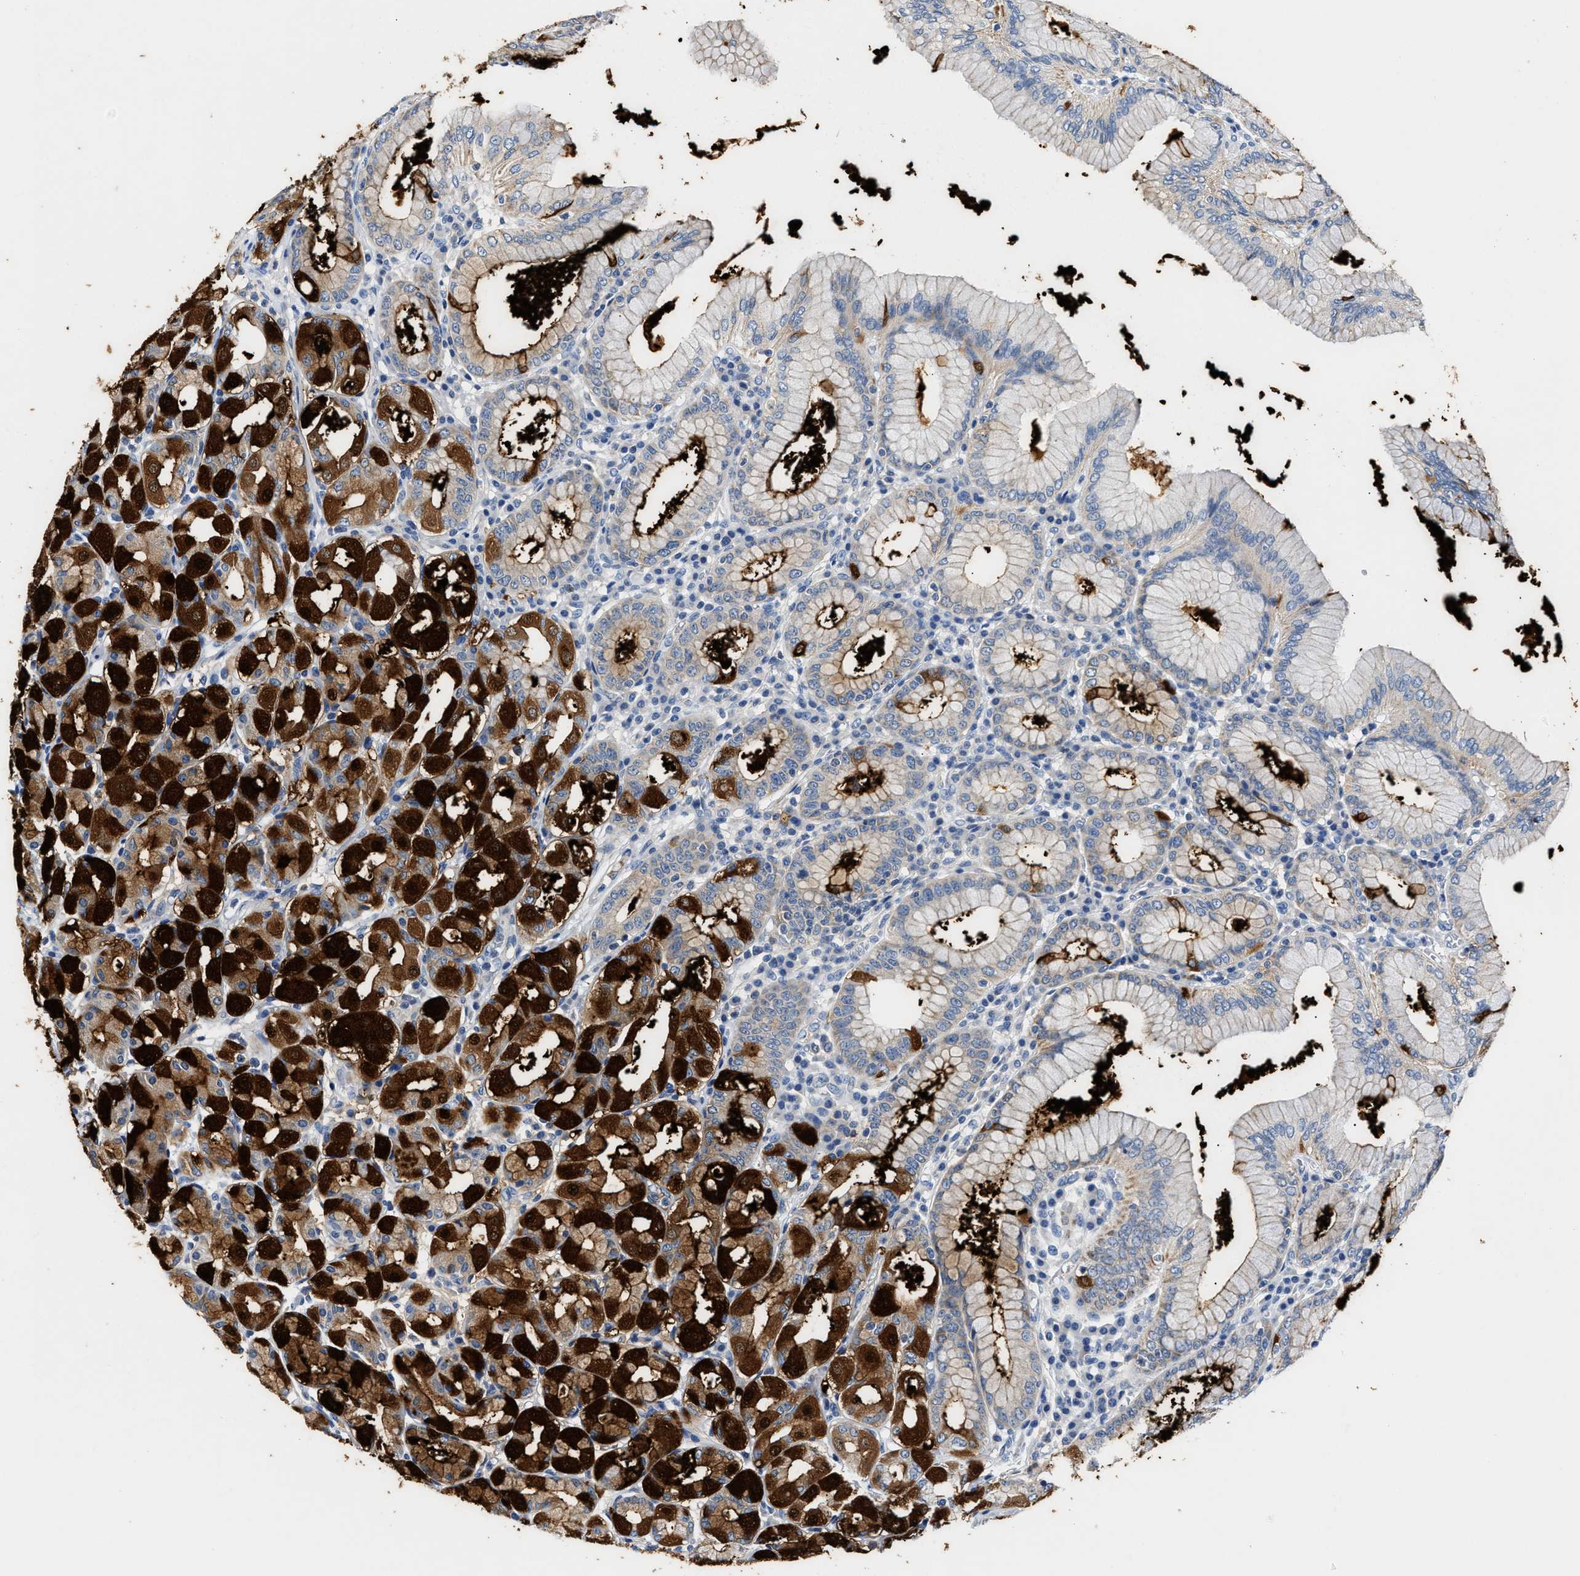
{"staining": {"intensity": "strong", "quantity": "25%-75%", "location": "cytoplasmic/membranous"}, "tissue": "stomach", "cell_type": "Glandular cells", "image_type": "normal", "snomed": [{"axis": "morphology", "description": "Normal tissue, NOS"}, {"axis": "topography", "description": "Stomach"}, {"axis": "topography", "description": "Stomach, lower"}], "caption": "Stomach was stained to show a protein in brown. There is high levels of strong cytoplasmic/membranous positivity in approximately 25%-75% of glandular cells.", "gene": "TUT7", "patient": {"sex": "female", "age": 56}}